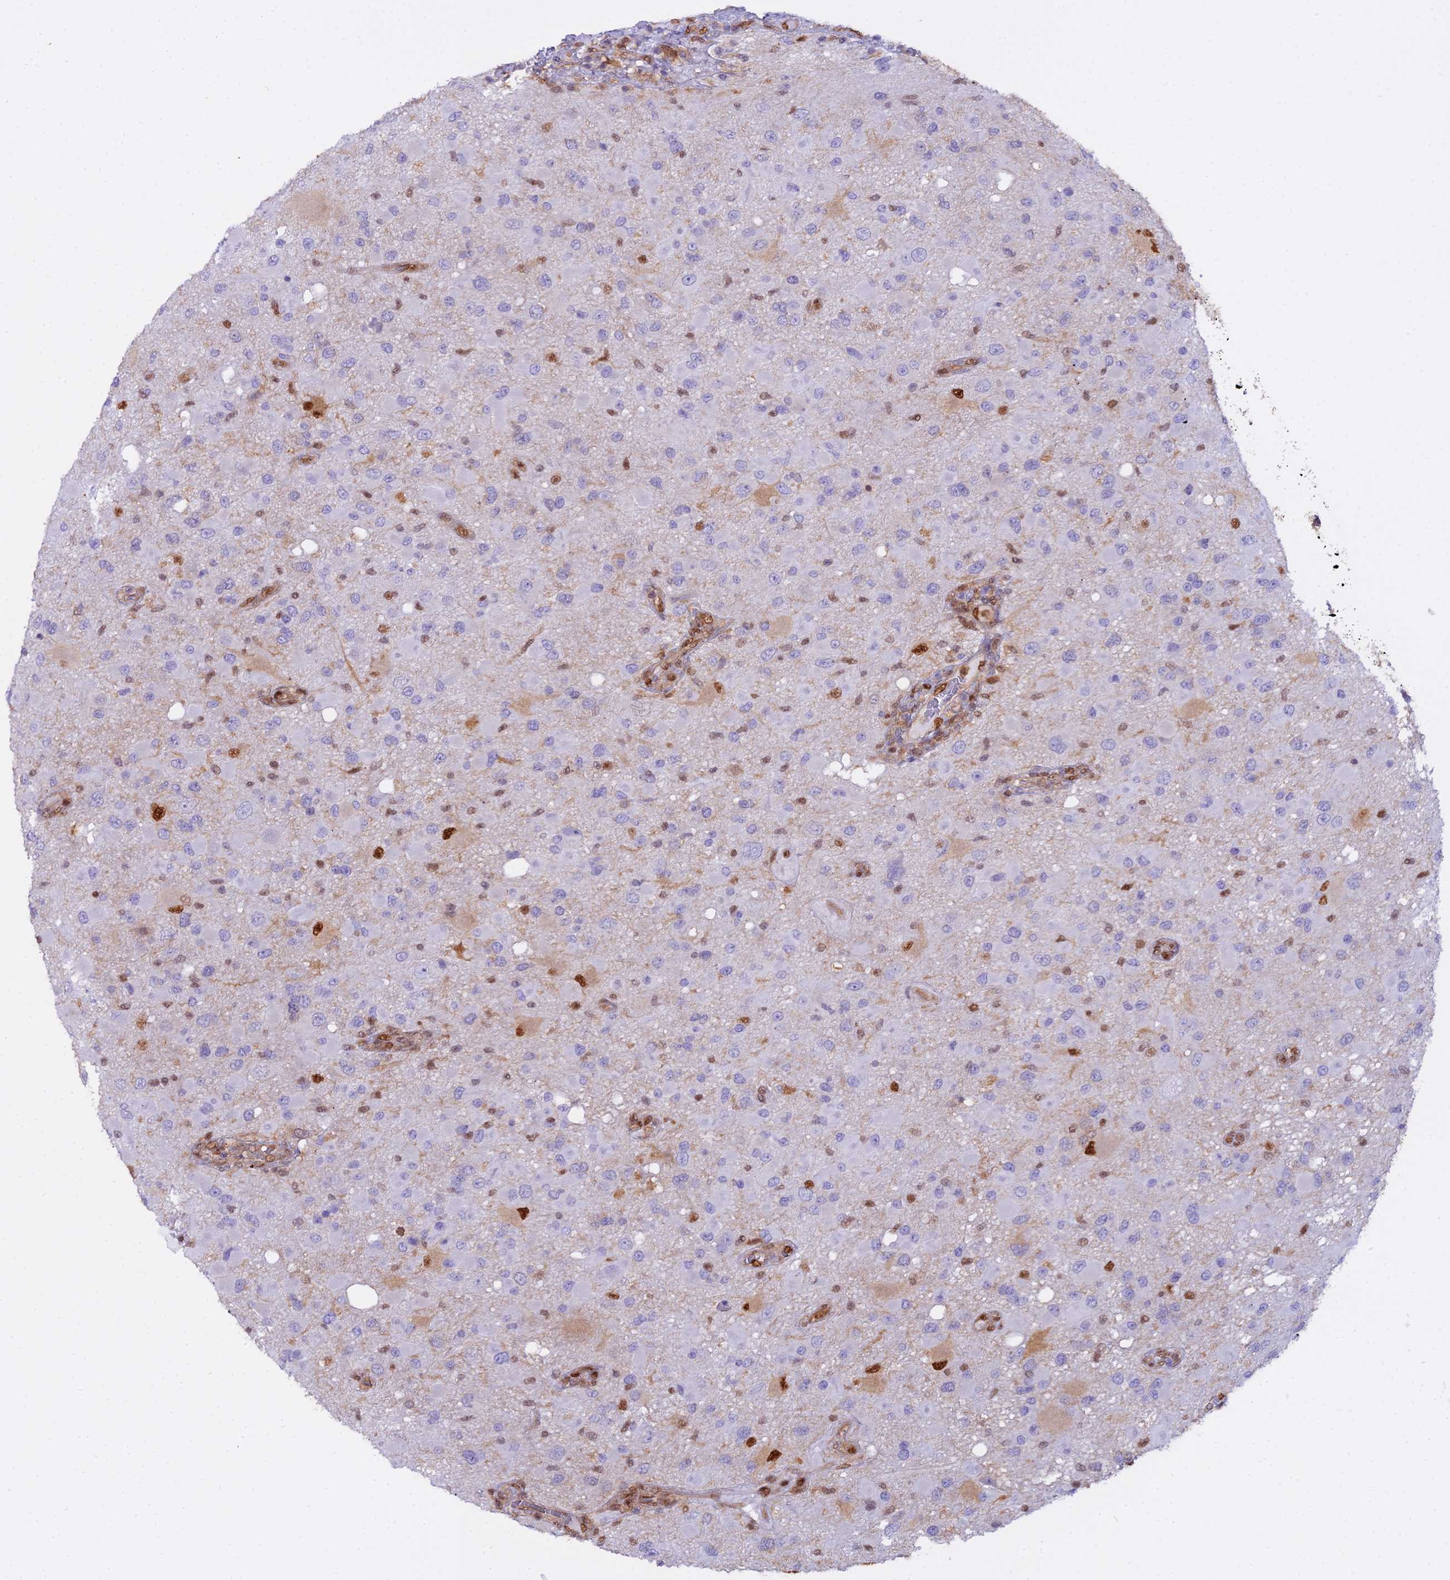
{"staining": {"intensity": "negative", "quantity": "none", "location": "none"}, "tissue": "glioma", "cell_type": "Tumor cells", "image_type": "cancer", "snomed": [{"axis": "morphology", "description": "Glioma, malignant, High grade"}, {"axis": "topography", "description": "Brain"}], "caption": "DAB (3,3'-diaminobenzidine) immunohistochemical staining of high-grade glioma (malignant) exhibits no significant staining in tumor cells.", "gene": "NPEPL1", "patient": {"sex": "male", "age": 53}}